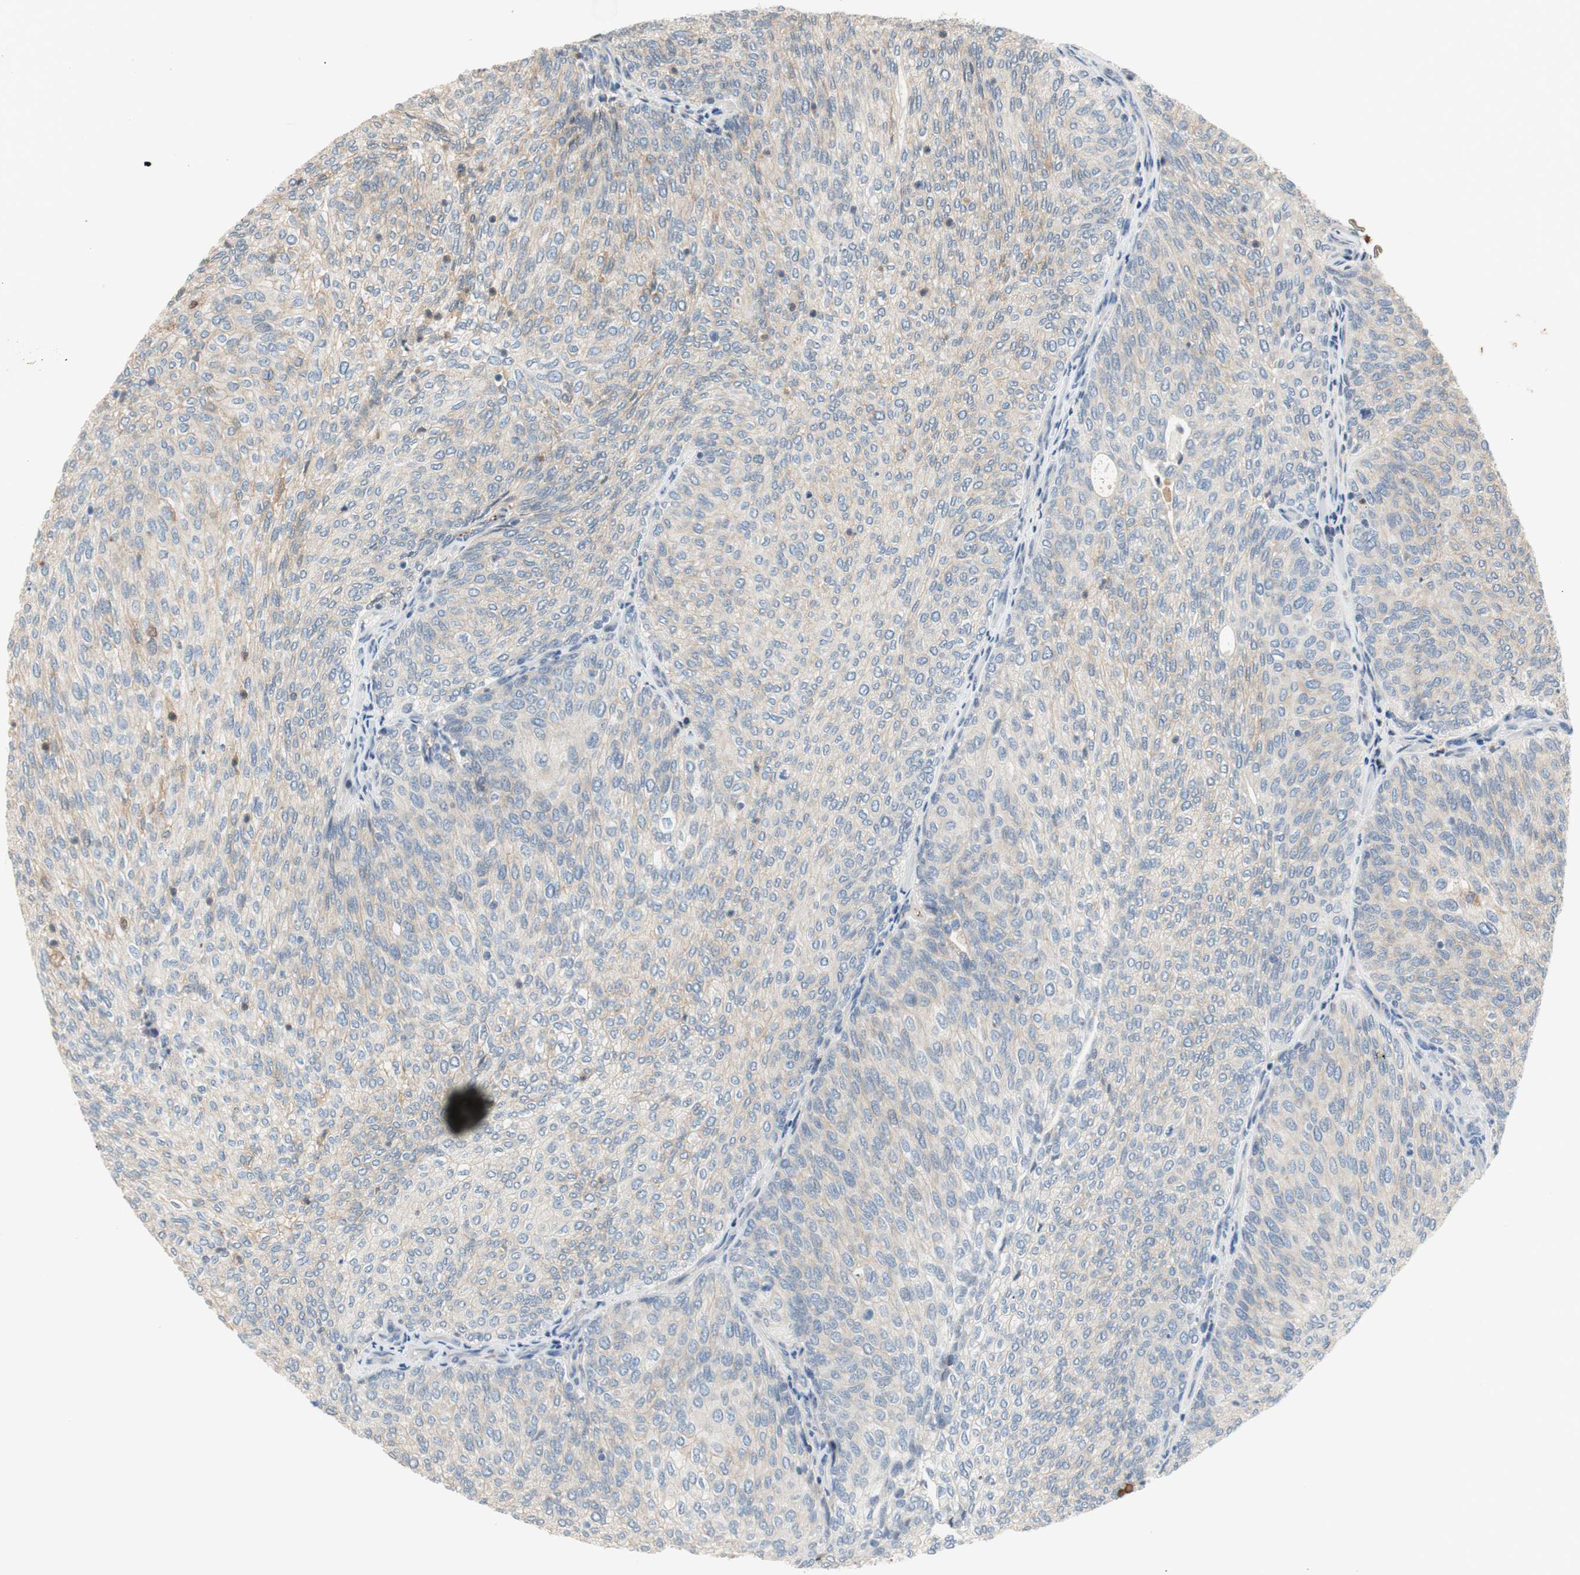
{"staining": {"intensity": "negative", "quantity": "none", "location": "none"}, "tissue": "urothelial cancer", "cell_type": "Tumor cells", "image_type": "cancer", "snomed": [{"axis": "morphology", "description": "Urothelial carcinoma, Low grade"}, {"axis": "topography", "description": "Urinary bladder"}], "caption": "This is a micrograph of immunohistochemistry staining of urothelial cancer, which shows no positivity in tumor cells. The staining is performed using DAB brown chromogen with nuclei counter-stained in using hematoxylin.", "gene": "C4A", "patient": {"sex": "female", "age": 79}}